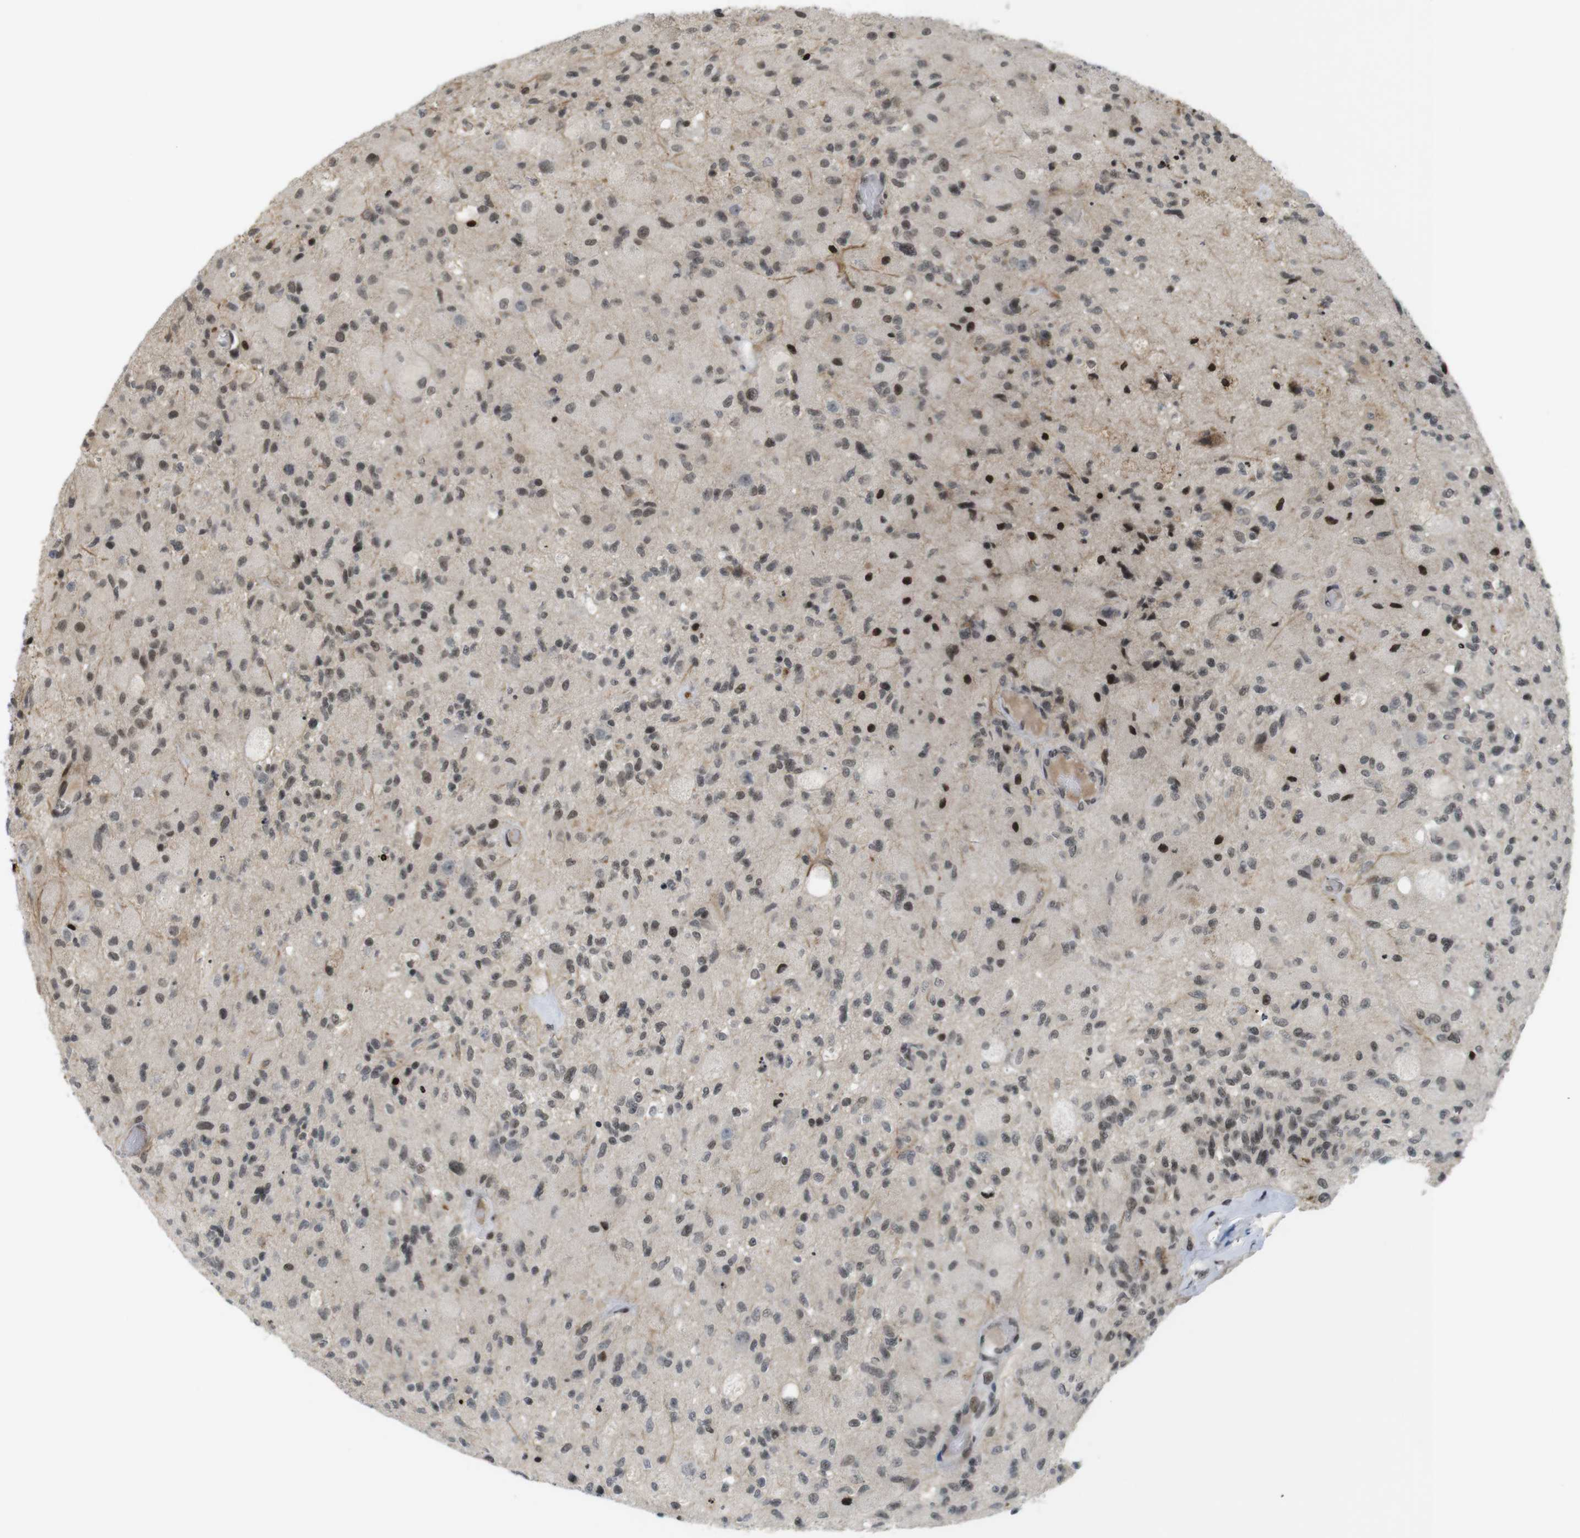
{"staining": {"intensity": "moderate", "quantity": ">75%", "location": "nuclear"}, "tissue": "glioma", "cell_type": "Tumor cells", "image_type": "cancer", "snomed": [{"axis": "morphology", "description": "Normal tissue, NOS"}, {"axis": "morphology", "description": "Glioma, malignant, High grade"}, {"axis": "topography", "description": "Cerebral cortex"}], "caption": "Immunohistochemistry histopathology image of malignant glioma (high-grade) stained for a protein (brown), which shows medium levels of moderate nuclear expression in about >75% of tumor cells.", "gene": "SP2", "patient": {"sex": "male", "age": 77}}